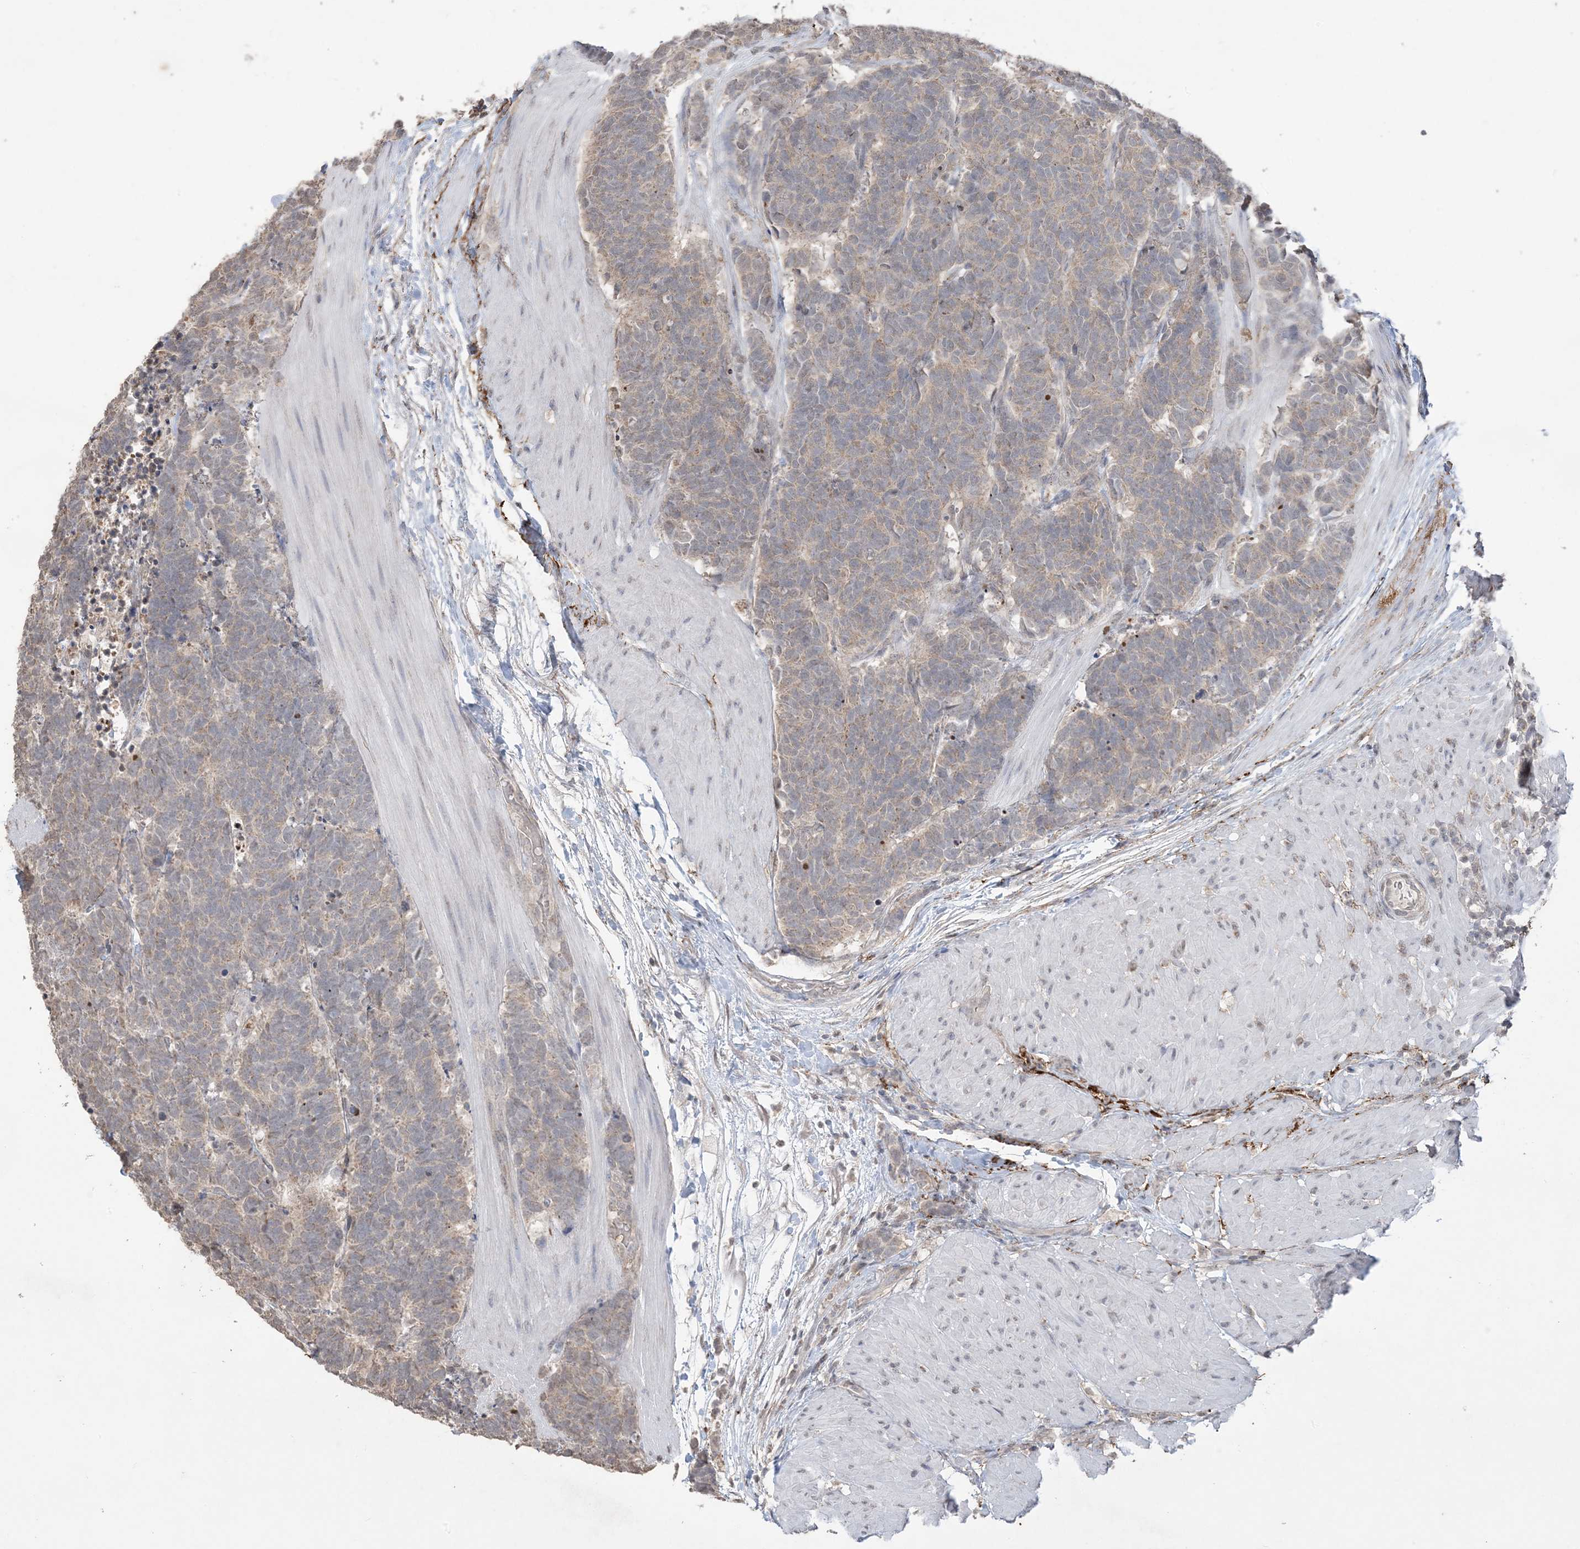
{"staining": {"intensity": "weak", "quantity": "25%-75%", "location": "cytoplasmic/membranous"}, "tissue": "carcinoid", "cell_type": "Tumor cells", "image_type": "cancer", "snomed": [{"axis": "morphology", "description": "Carcinoma, NOS"}, {"axis": "morphology", "description": "Carcinoid, malignant, NOS"}, {"axis": "topography", "description": "Urinary bladder"}], "caption": "A photomicrograph showing weak cytoplasmic/membranous expression in about 25%-75% of tumor cells in carcinoid, as visualized by brown immunohistochemical staining.", "gene": "XRN1", "patient": {"sex": "male", "age": 57}}